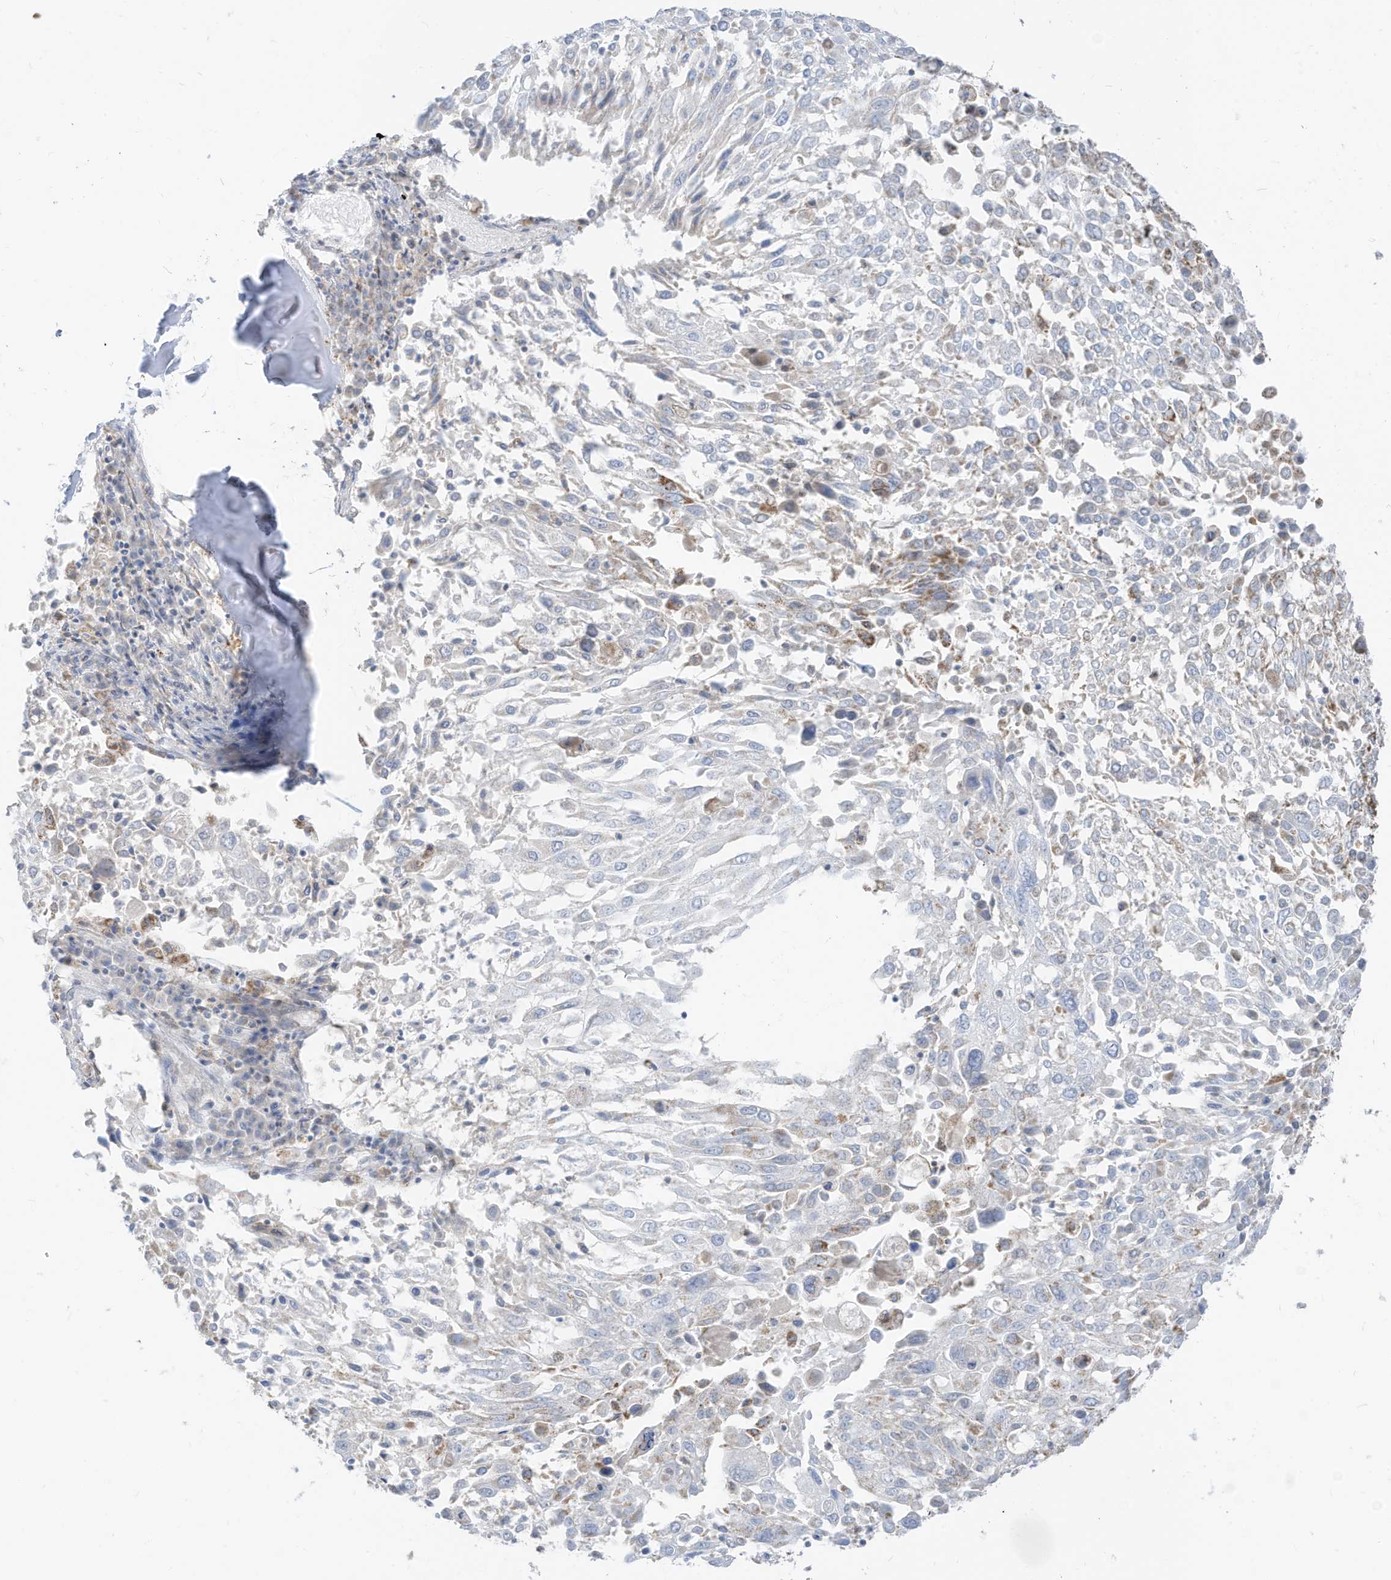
{"staining": {"intensity": "negative", "quantity": "none", "location": "none"}, "tissue": "lung cancer", "cell_type": "Tumor cells", "image_type": "cancer", "snomed": [{"axis": "morphology", "description": "Squamous cell carcinoma, NOS"}, {"axis": "topography", "description": "Lung"}], "caption": "Immunohistochemistry (IHC) micrograph of neoplastic tissue: lung cancer (squamous cell carcinoma) stained with DAB (3,3'-diaminobenzidine) displays no significant protein expression in tumor cells.", "gene": "ETHE1", "patient": {"sex": "male", "age": 65}}